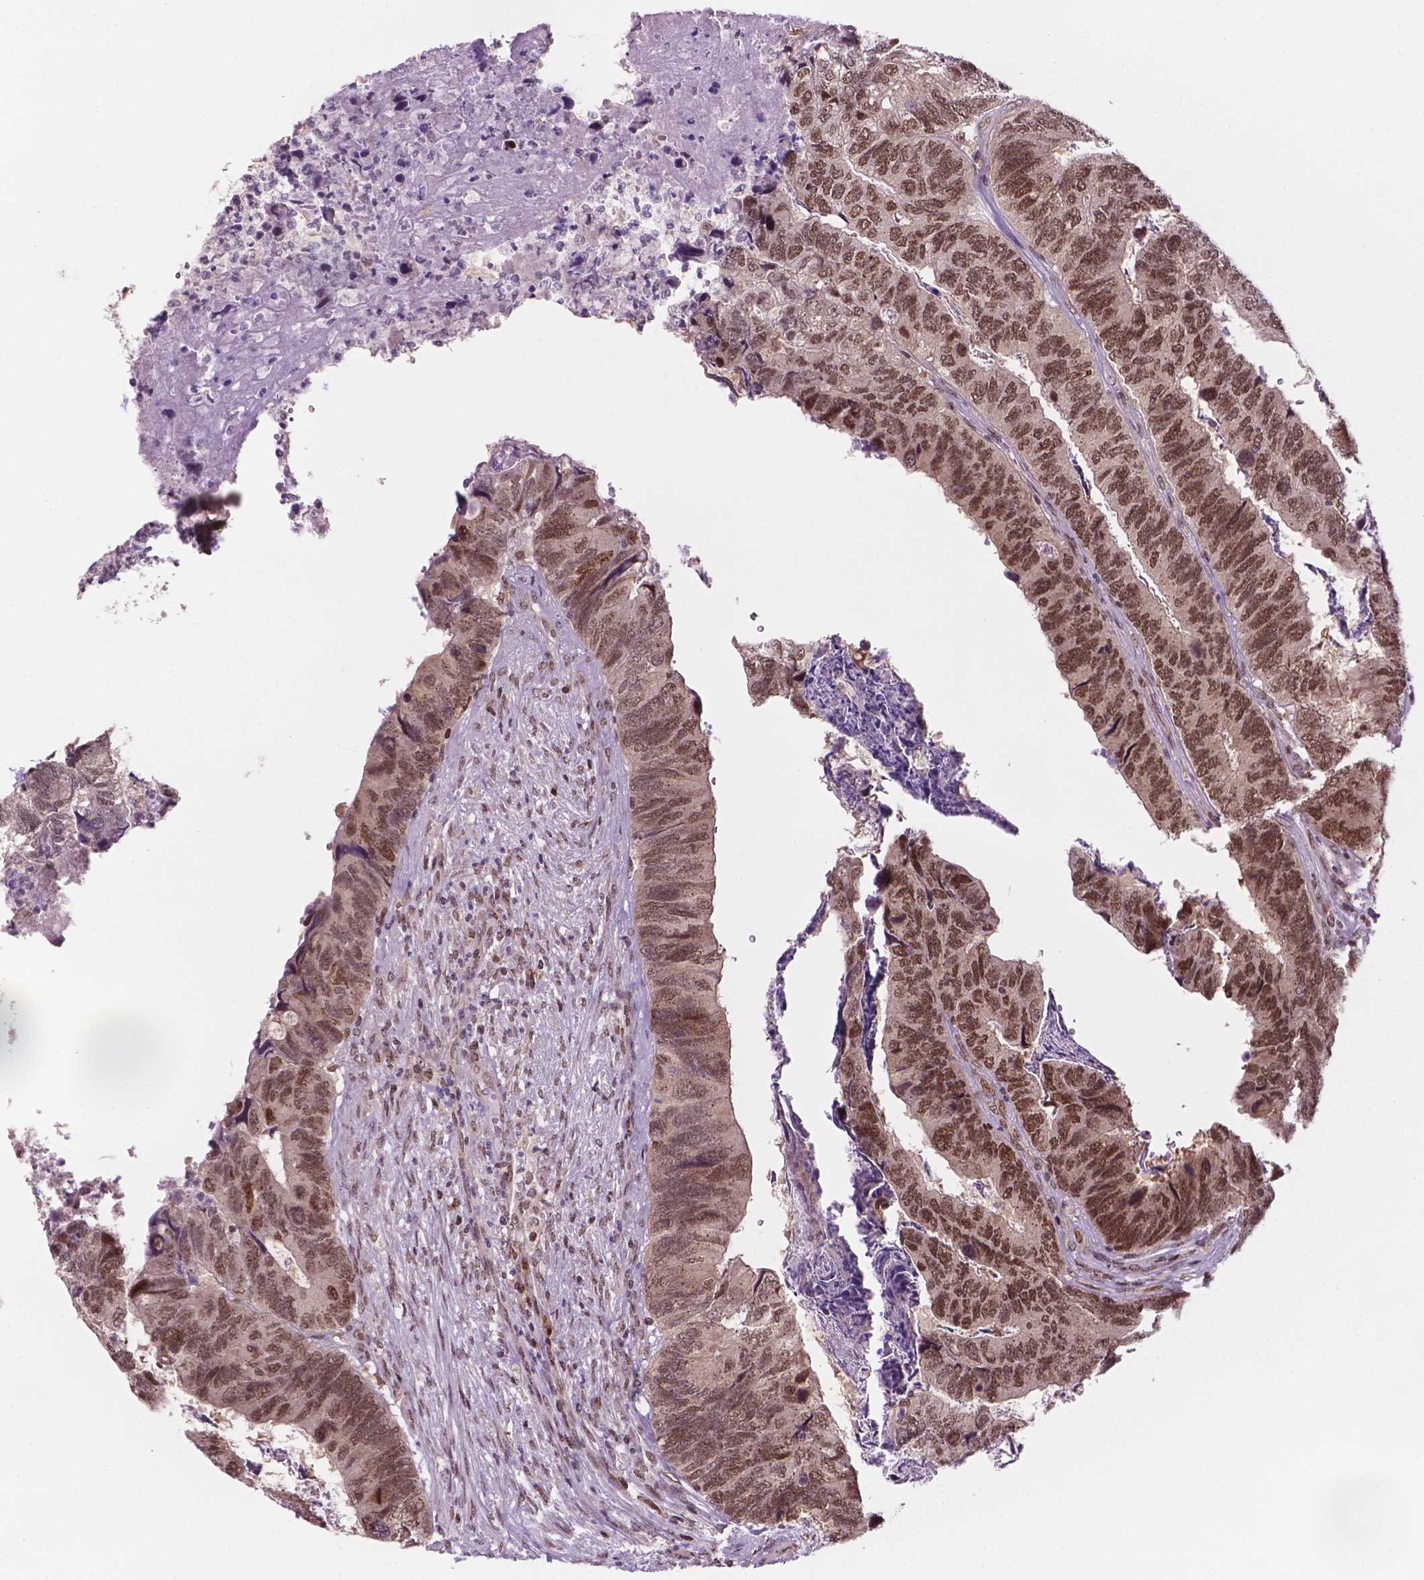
{"staining": {"intensity": "moderate", "quantity": ">75%", "location": "nuclear"}, "tissue": "colorectal cancer", "cell_type": "Tumor cells", "image_type": "cancer", "snomed": [{"axis": "morphology", "description": "Adenocarcinoma, NOS"}, {"axis": "topography", "description": "Colon"}], "caption": "Immunohistochemical staining of adenocarcinoma (colorectal) shows moderate nuclear protein staining in approximately >75% of tumor cells. The protein of interest is shown in brown color, while the nuclei are stained blue.", "gene": "PER2", "patient": {"sex": "female", "age": 67}}